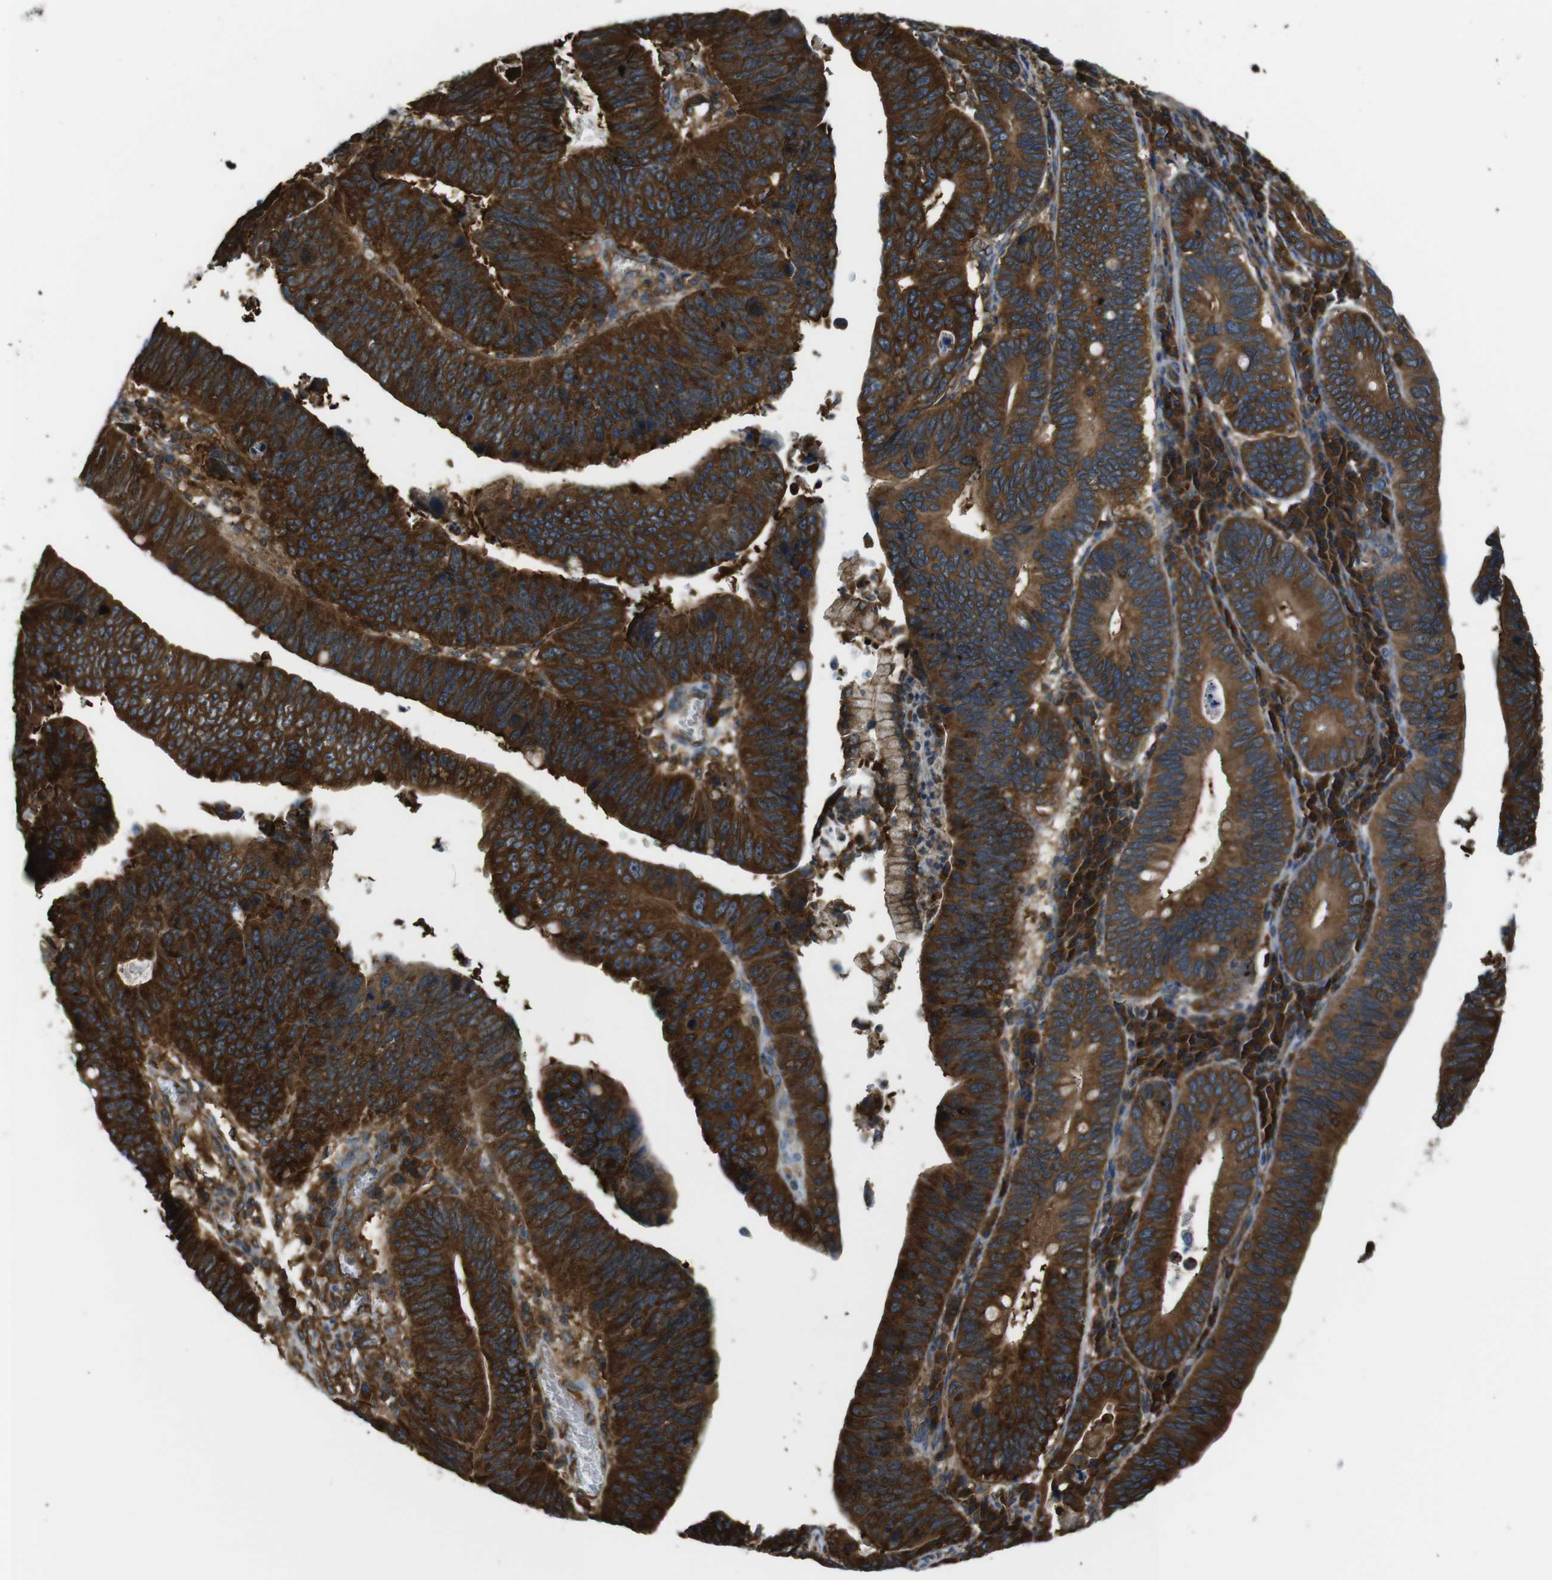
{"staining": {"intensity": "strong", "quantity": ">75%", "location": "cytoplasmic/membranous"}, "tissue": "stomach cancer", "cell_type": "Tumor cells", "image_type": "cancer", "snomed": [{"axis": "morphology", "description": "Adenocarcinoma, NOS"}, {"axis": "topography", "description": "Stomach"}], "caption": "IHC of stomach cancer (adenocarcinoma) reveals high levels of strong cytoplasmic/membranous staining in approximately >75% of tumor cells.", "gene": "TSC1", "patient": {"sex": "male", "age": 59}}